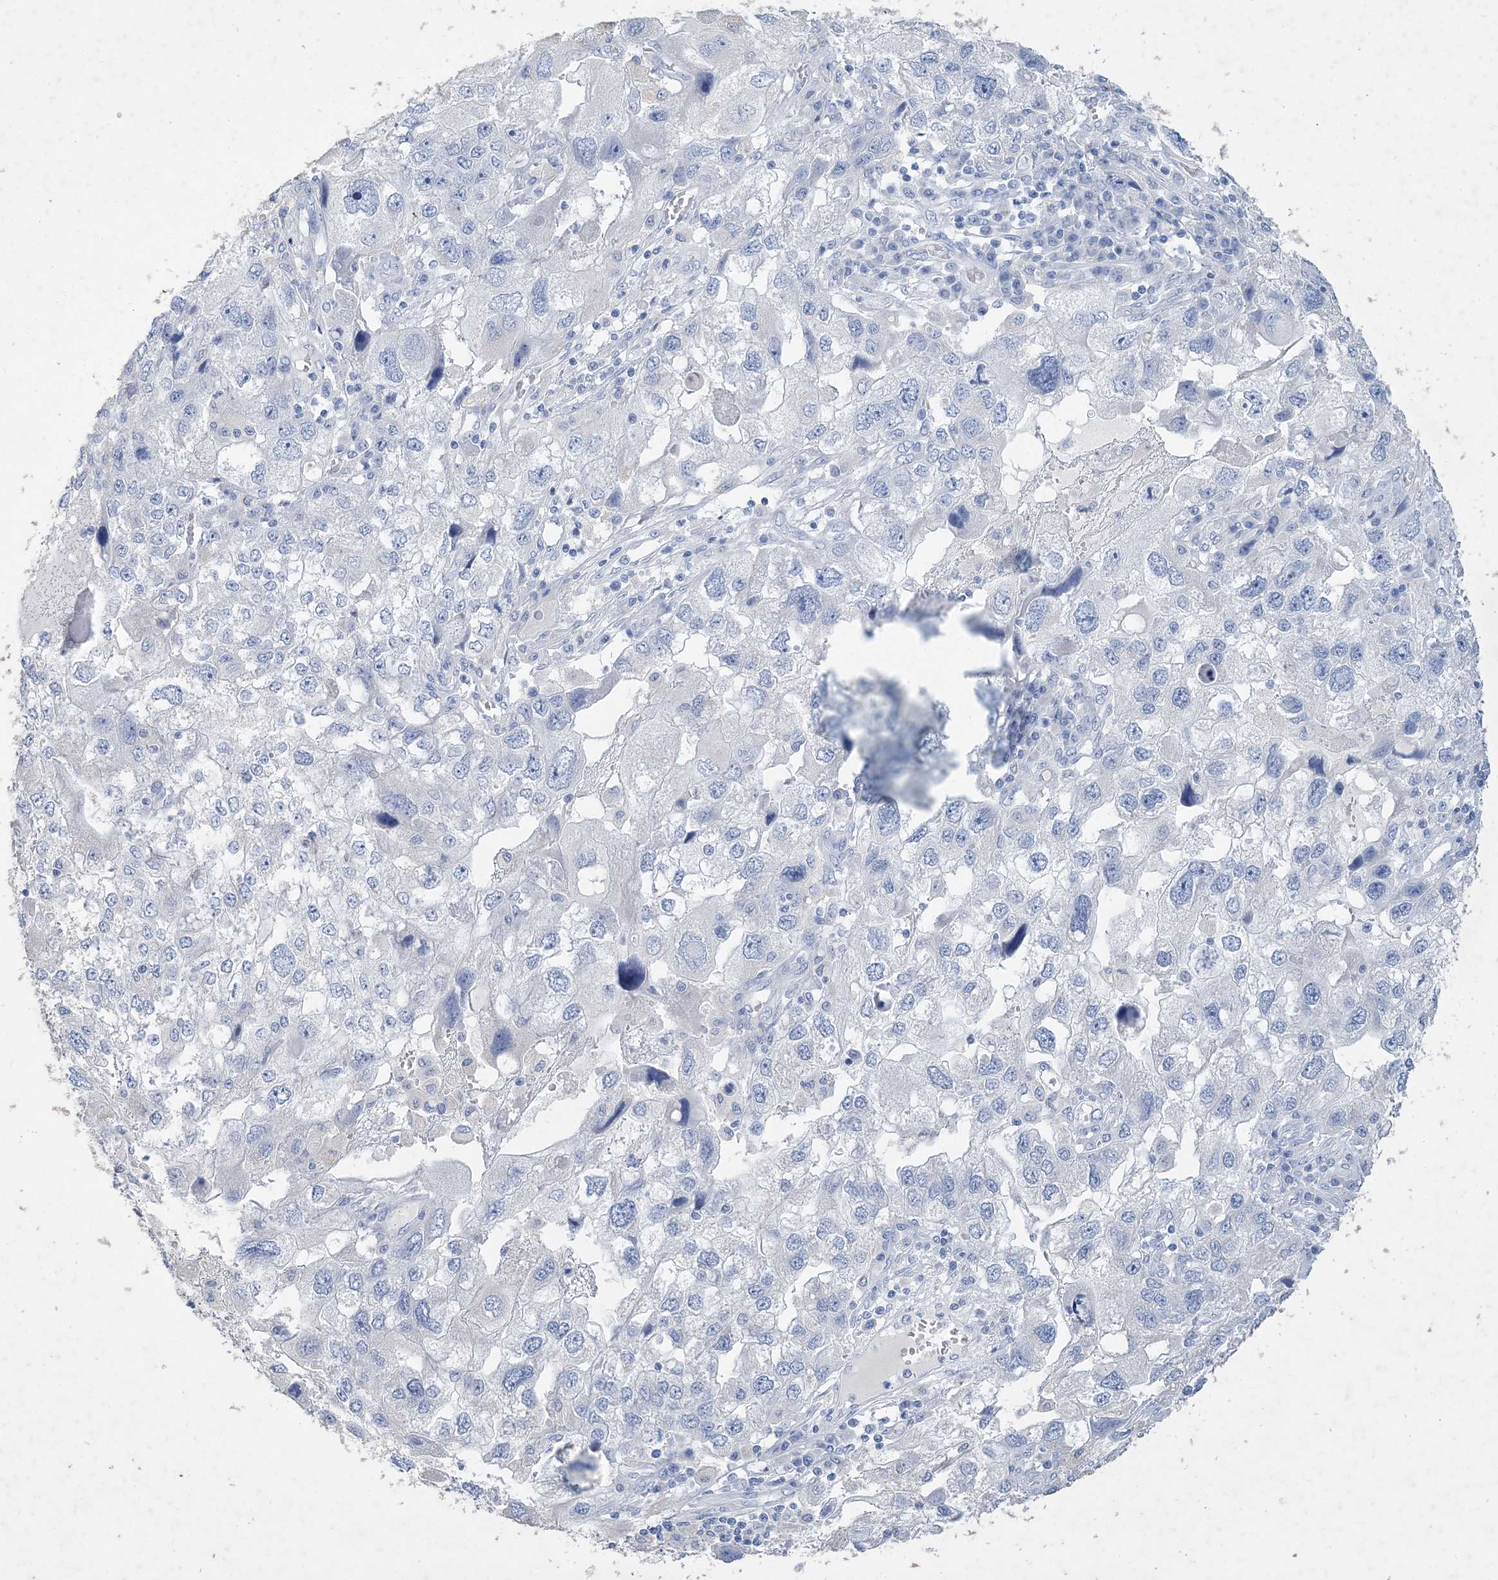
{"staining": {"intensity": "negative", "quantity": "none", "location": "none"}, "tissue": "endometrial cancer", "cell_type": "Tumor cells", "image_type": "cancer", "snomed": [{"axis": "morphology", "description": "Adenocarcinoma, NOS"}, {"axis": "topography", "description": "Endometrium"}], "caption": "IHC of endometrial adenocarcinoma reveals no positivity in tumor cells.", "gene": "COPS8", "patient": {"sex": "female", "age": 49}}